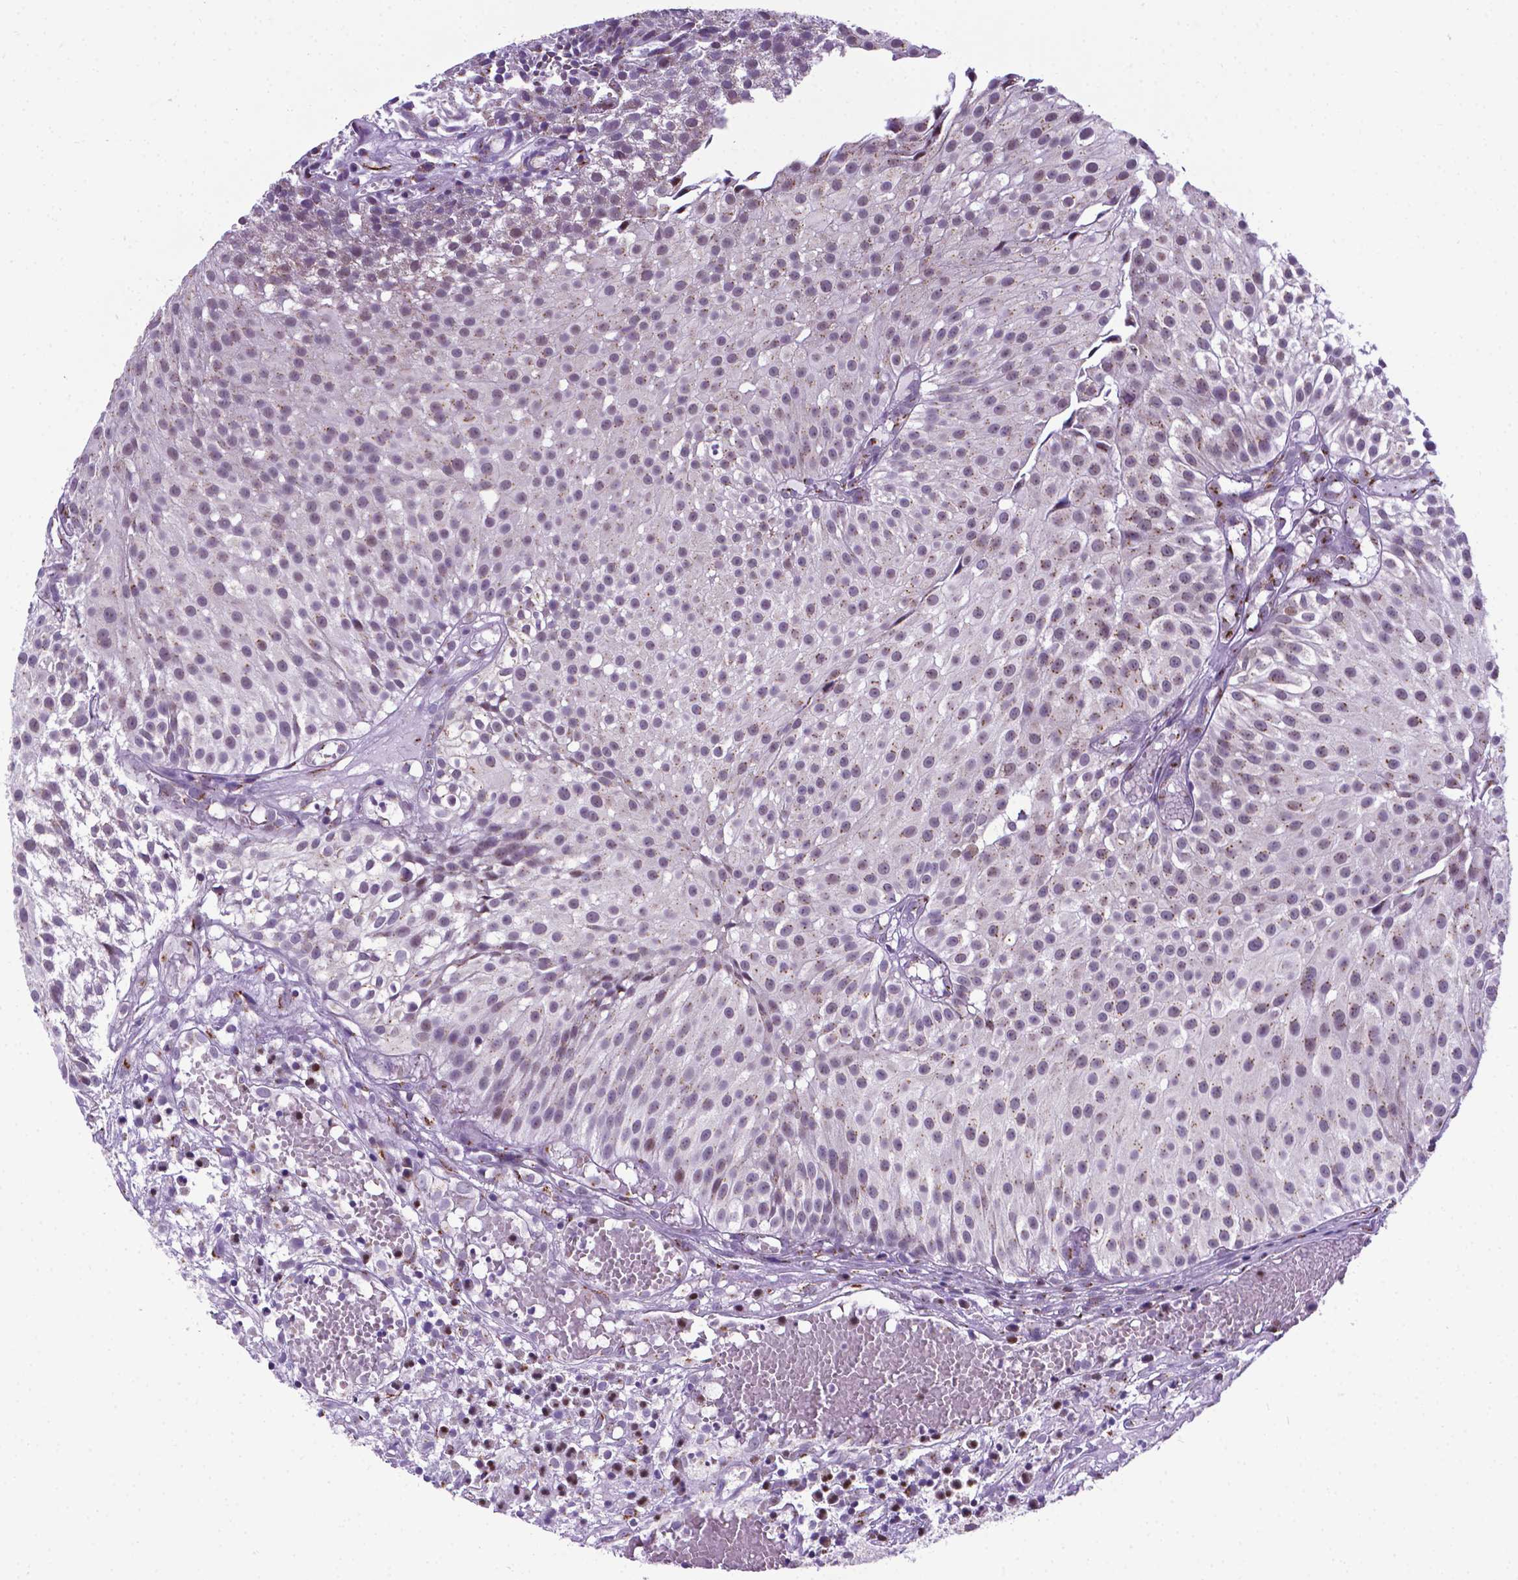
{"staining": {"intensity": "weak", "quantity": "<25%", "location": "cytoplasmic/membranous,nuclear"}, "tissue": "urothelial cancer", "cell_type": "Tumor cells", "image_type": "cancer", "snomed": [{"axis": "morphology", "description": "Urothelial carcinoma, Low grade"}, {"axis": "topography", "description": "Urinary bladder"}], "caption": "Micrograph shows no significant protein positivity in tumor cells of urothelial cancer.", "gene": "MRPL10", "patient": {"sex": "male", "age": 79}}